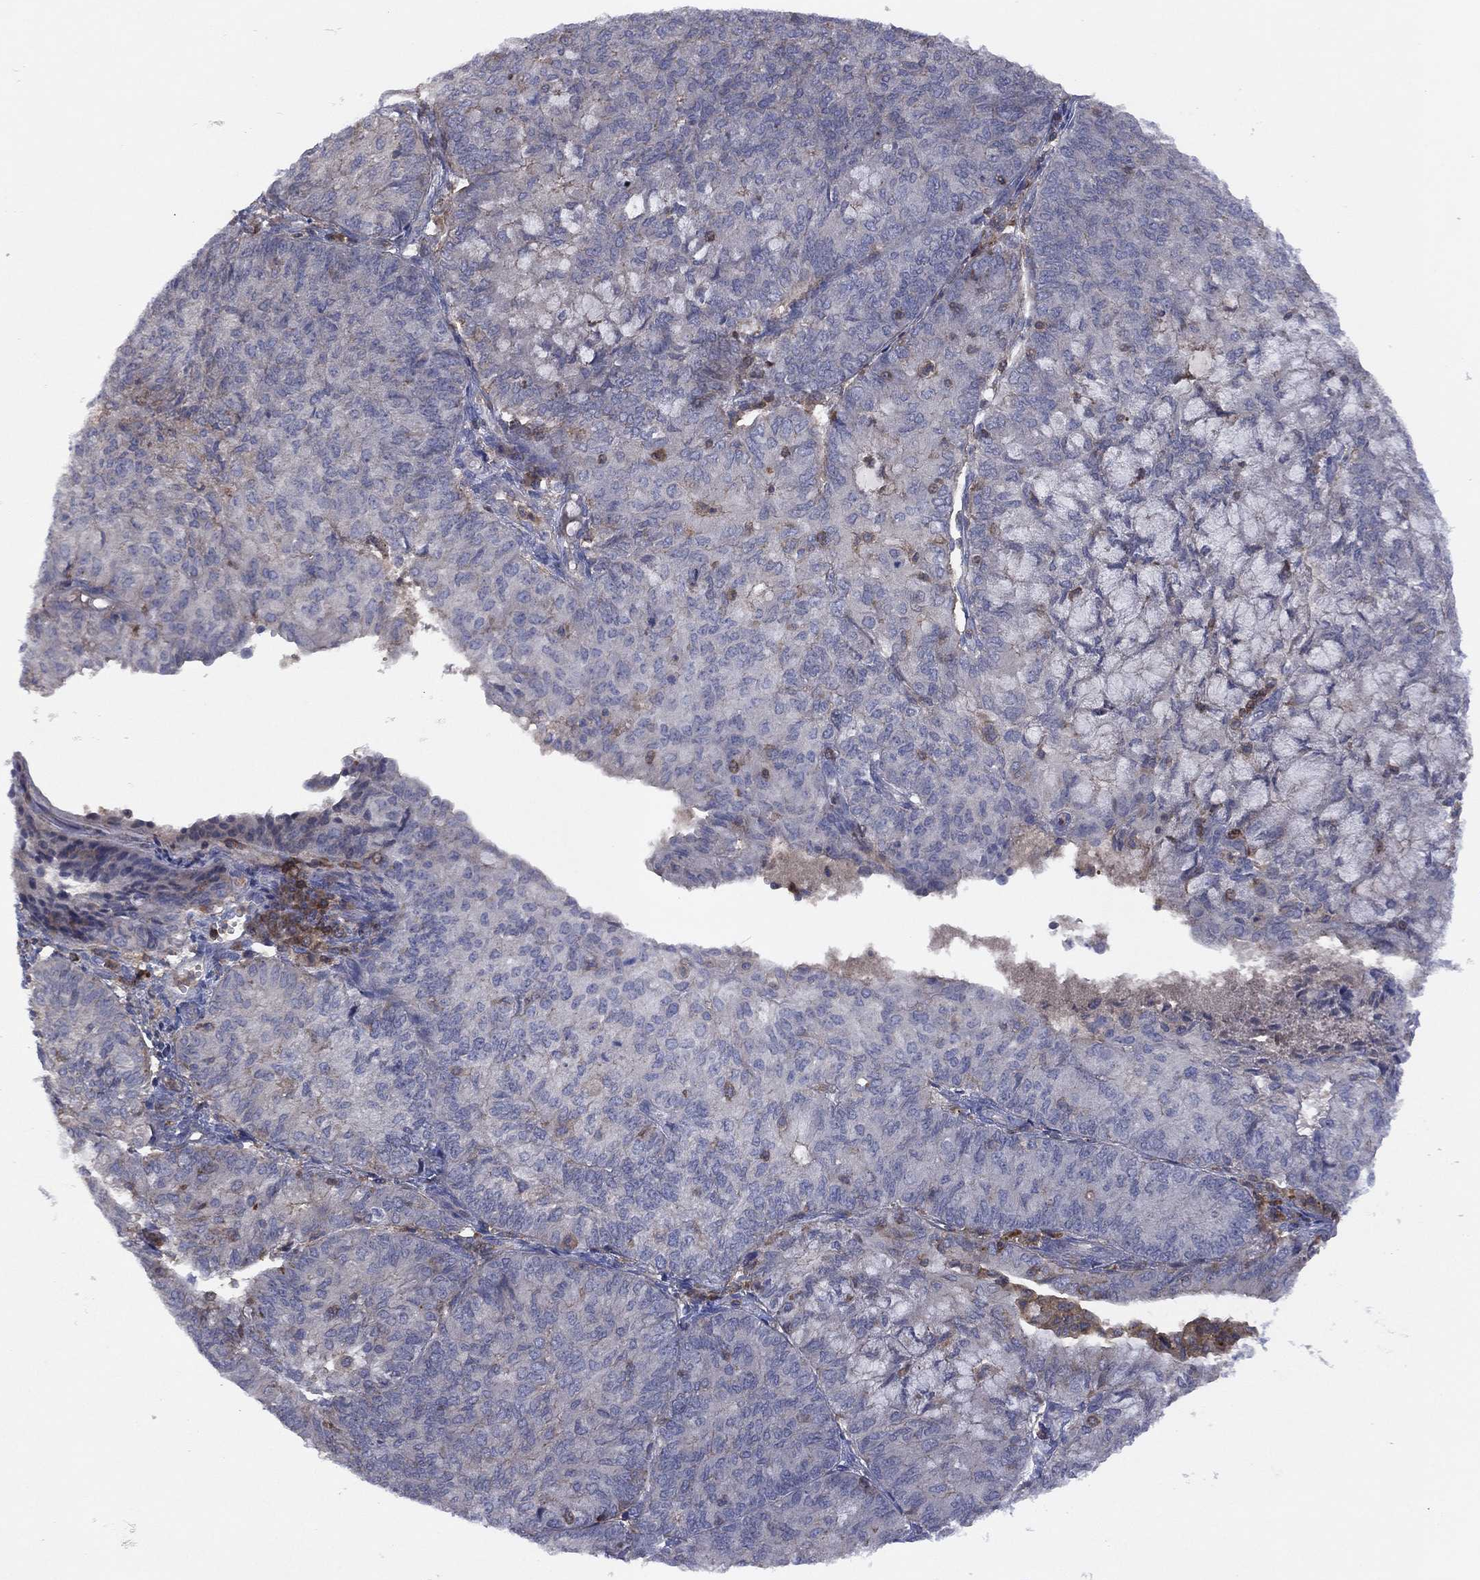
{"staining": {"intensity": "negative", "quantity": "none", "location": "none"}, "tissue": "endometrial cancer", "cell_type": "Tumor cells", "image_type": "cancer", "snomed": [{"axis": "morphology", "description": "Adenocarcinoma, NOS"}, {"axis": "topography", "description": "Endometrium"}], "caption": "Protein analysis of endometrial adenocarcinoma demonstrates no significant expression in tumor cells. (DAB immunohistochemistry (IHC), high magnification).", "gene": "DOCK8", "patient": {"sex": "female", "age": 82}}